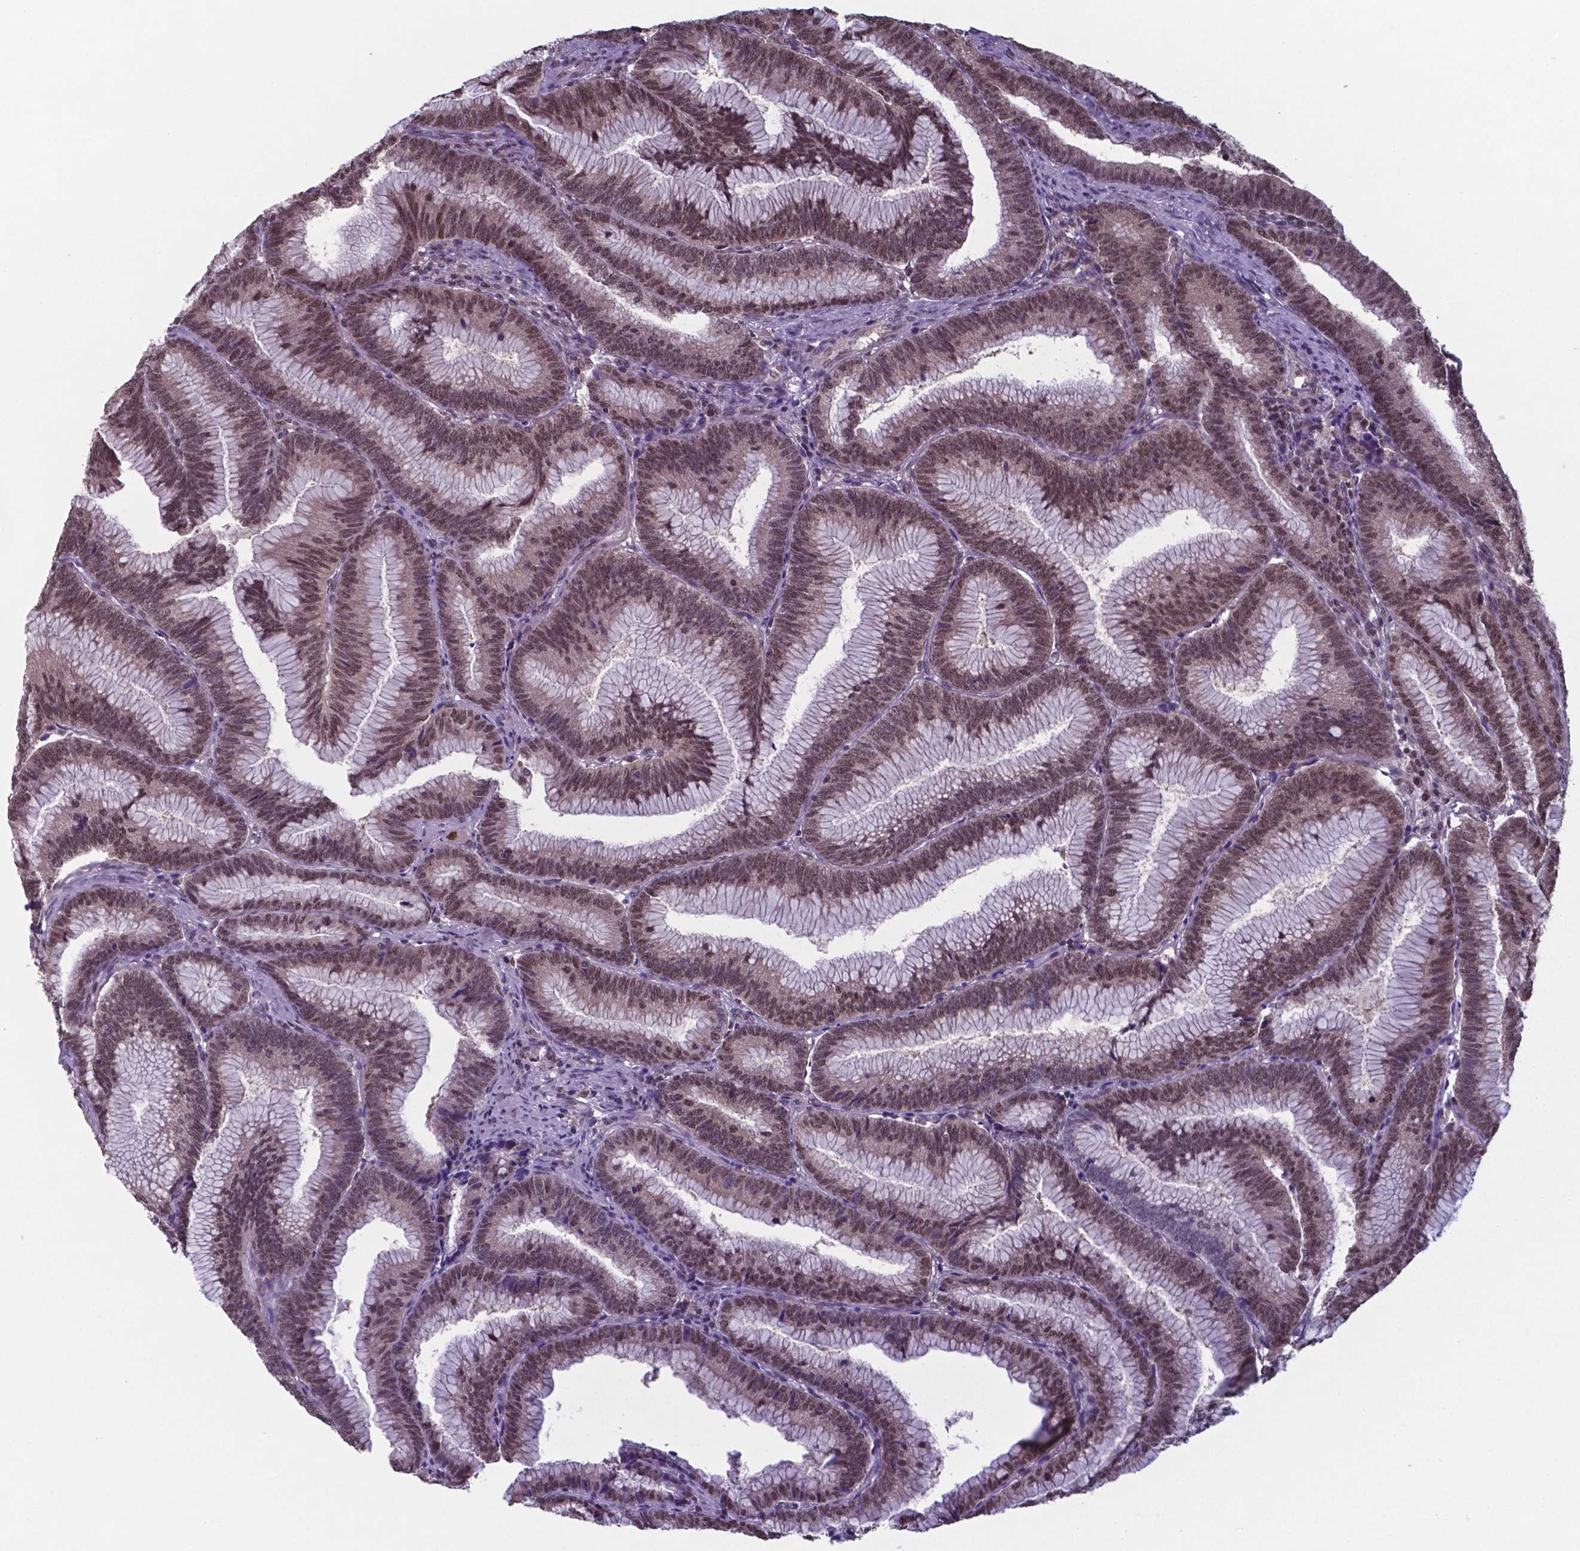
{"staining": {"intensity": "moderate", "quantity": ">75%", "location": "nuclear"}, "tissue": "colorectal cancer", "cell_type": "Tumor cells", "image_type": "cancer", "snomed": [{"axis": "morphology", "description": "Adenocarcinoma, NOS"}, {"axis": "topography", "description": "Colon"}], "caption": "Colorectal cancer was stained to show a protein in brown. There is medium levels of moderate nuclear positivity in approximately >75% of tumor cells.", "gene": "UBA1", "patient": {"sex": "female", "age": 78}}